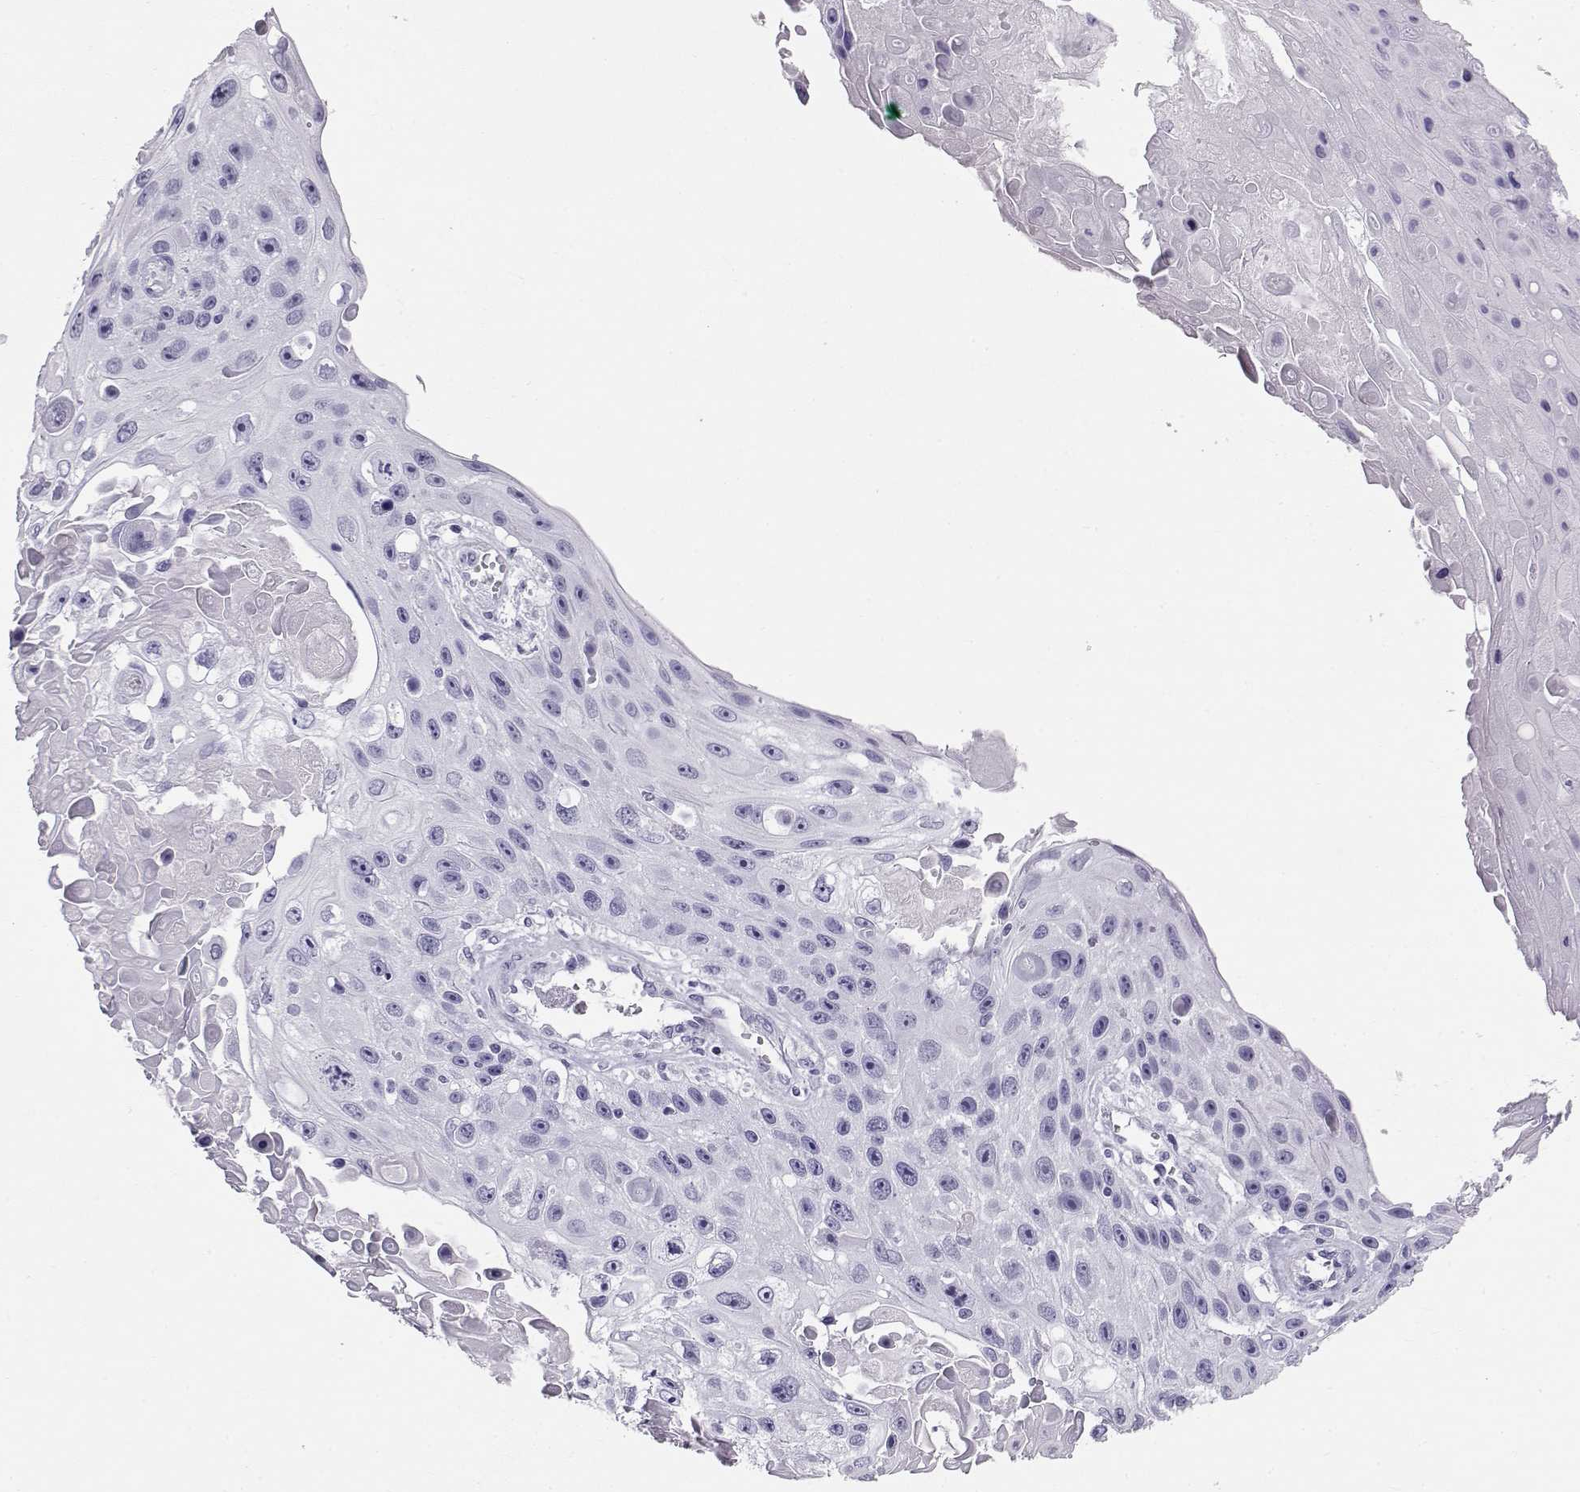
{"staining": {"intensity": "negative", "quantity": "none", "location": "none"}, "tissue": "skin cancer", "cell_type": "Tumor cells", "image_type": "cancer", "snomed": [{"axis": "morphology", "description": "Squamous cell carcinoma, NOS"}, {"axis": "topography", "description": "Skin"}], "caption": "This is a micrograph of immunohistochemistry (IHC) staining of skin cancer (squamous cell carcinoma), which shows no positivity in tumor cells.", "gene": "RD3", "patient": {"sex": "male", "age": 82}}